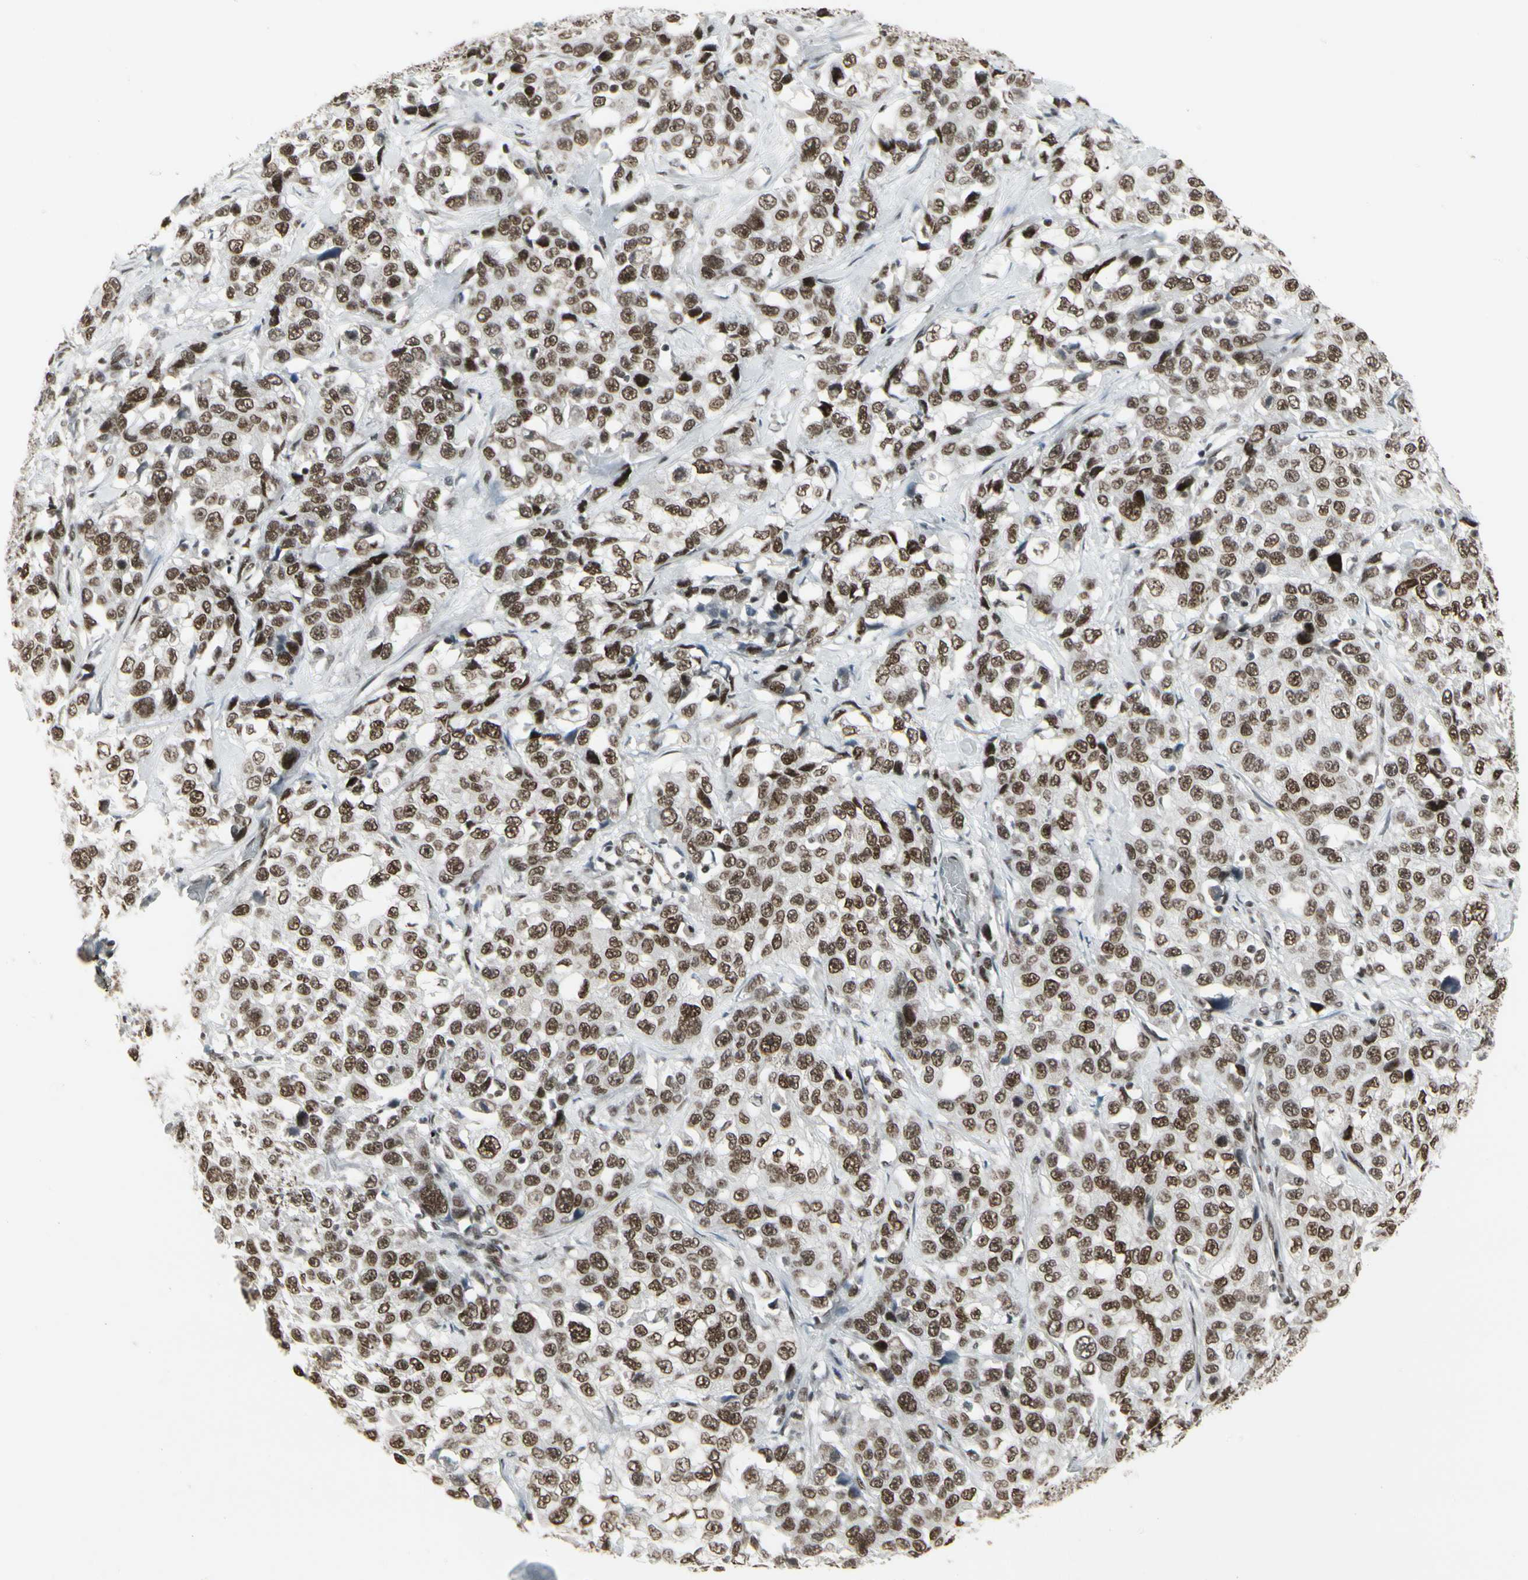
{"staining": {"intensity": "strong", "quantity": ">75%", "location": "nuclear"}, "tissue": "stomach cancer", "cell_type": "Tumor cells", "image_type": "cancer", "snomed": [{"axis": "morphology", "description": "Normal tissue, NOS"}, {"axis": "morphology", "description": "Adenocarcinoma, NOS"}, {"axis": "topography", "description": "Stomach"}], "caption": "Stomach adenocarcinoma stained with DAB (3,3'-diaminobenzidine) IHC displays high levels of strong nuclear expression in about >75% of tumor cells.", "gene": "HMG20A", "patient": {"sex": "male", "age": 48}}